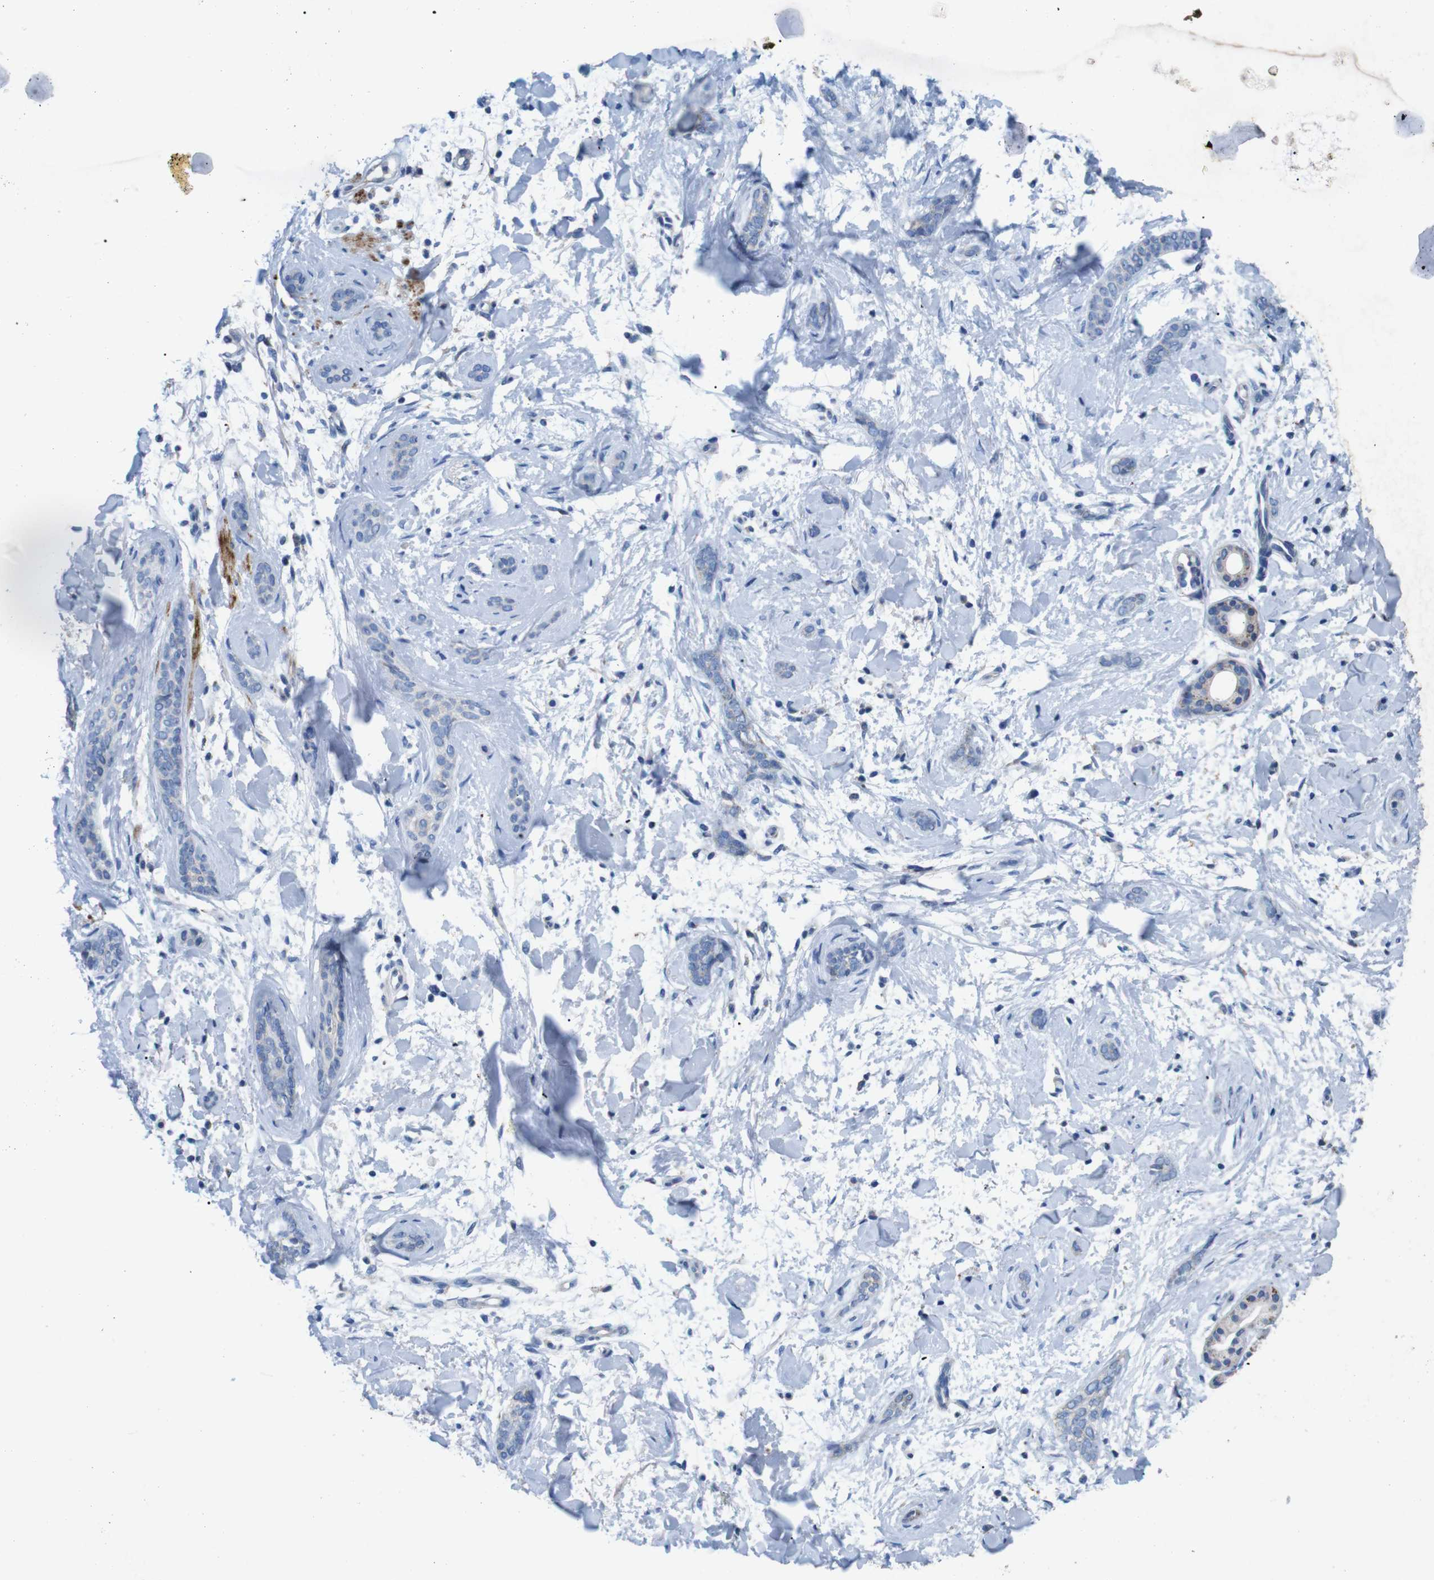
{"staining": {"intensity": "negative", "quantity": "none", "location": "none"}, "tissue": "skin cancer", "cell_type": "Tumor cells", "image_type": "cancer", "snomed": [{"axis": "morphology", "description": "Basal cell carcinoma"}, {"axis": "morphology", "description": "Adnexal tumor, benign"}, {"axis": "topography", "description": "Skin"}], "caption": "IHC histopathology image of skin cancer stained for a protein (brown), which exhibits no staining in tumor cells. (DAB (3,3'-diaminobenzidine) IHC with hematoxylin counter stain).", "gene": "F2RL1", "patient": {"sex": "female", "age": 42}}